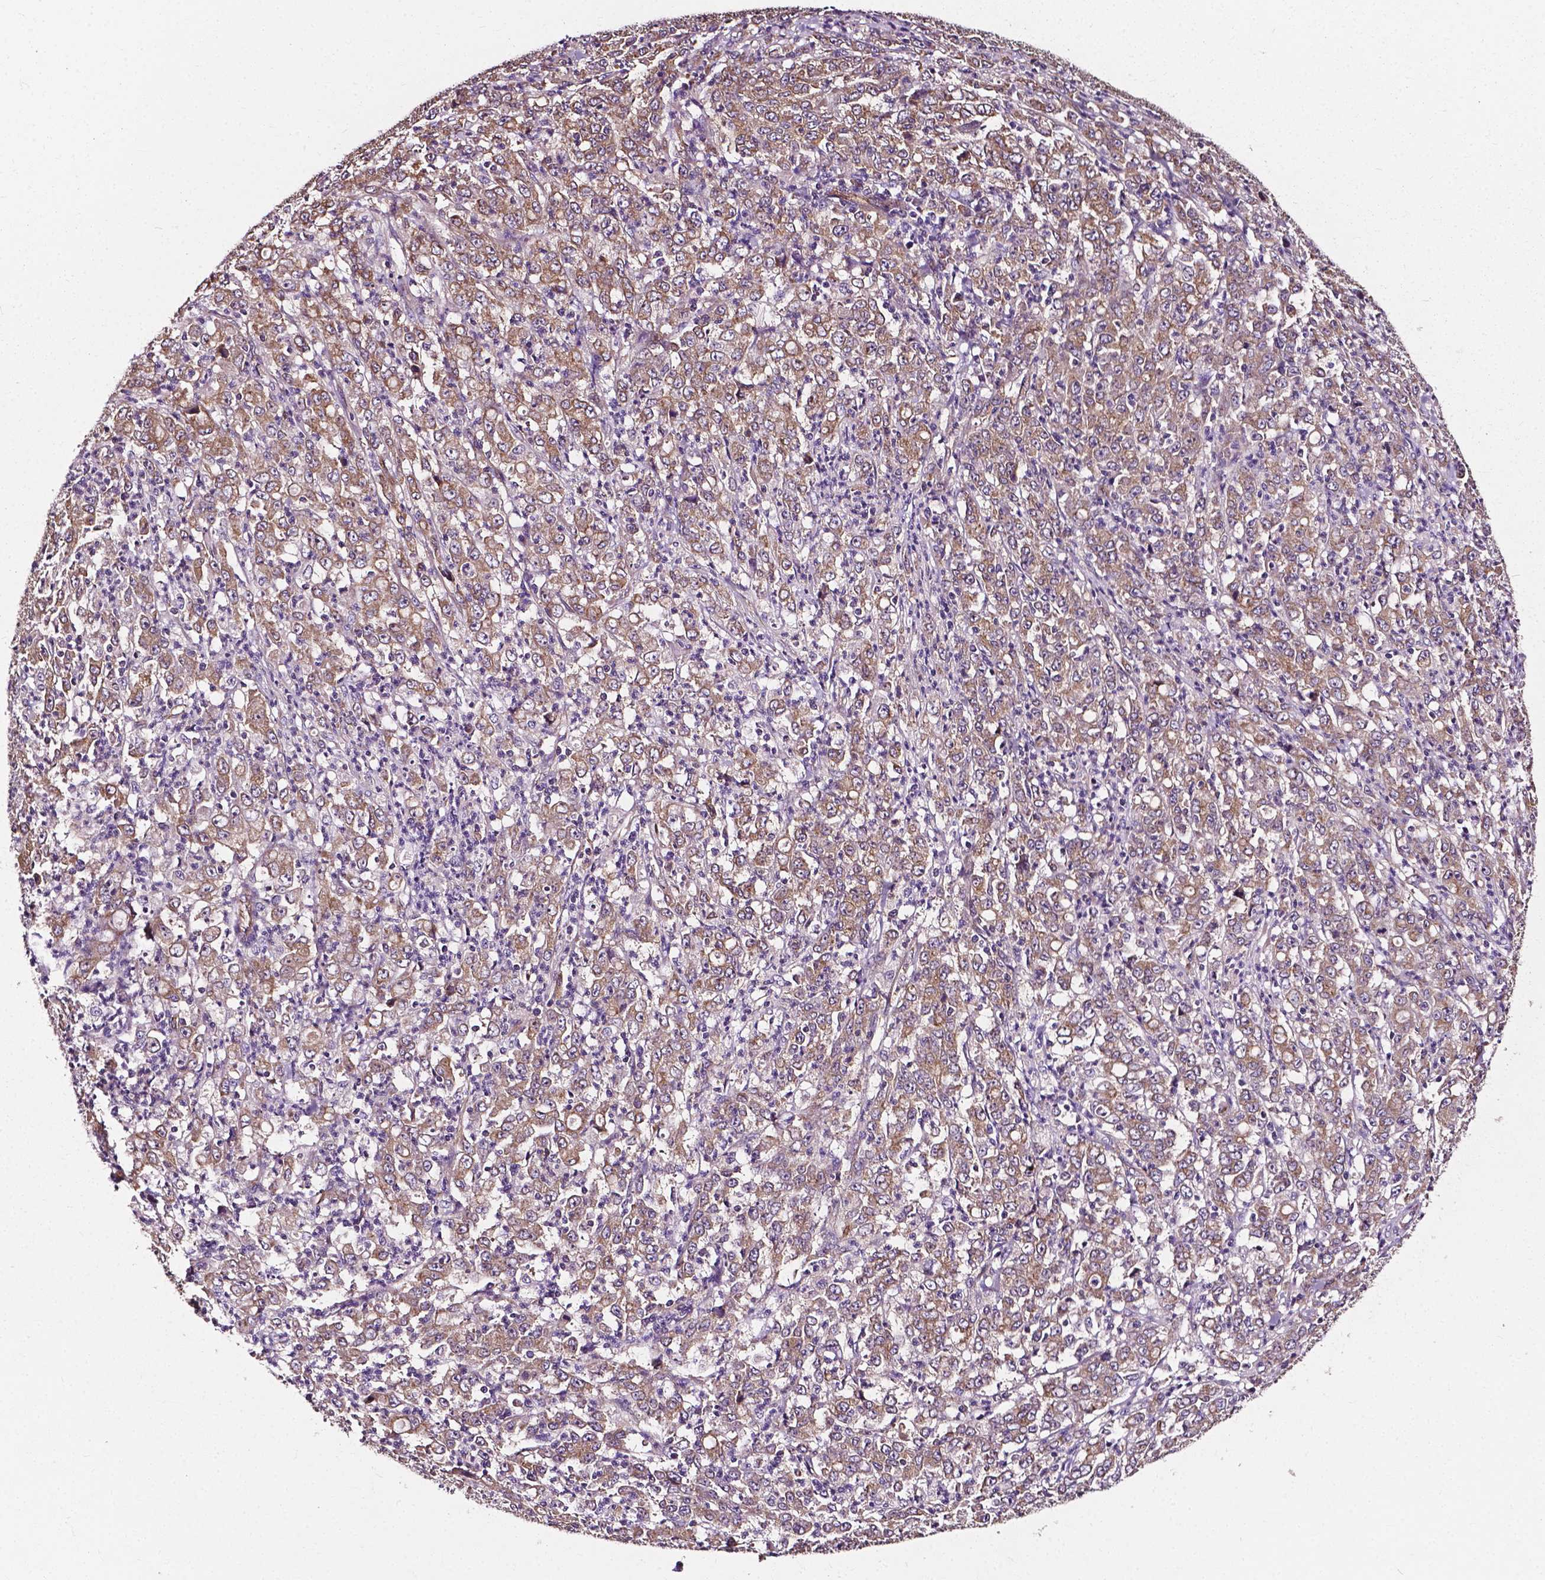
{"staining": {"intensity": "weak", "quantity": ">75%", "location": "cytoplasmic/membranous"}, "tissue": "stomach cancer", "cell_type": "Tumor cells", "image_type": "cancer", "snomed": [{"axis": "morphology", "description": "Adenocarcinoma, NOS"}, {"axis": "topography", "description": "Stomach, lower"}], "caption": "Stomach cancer (adenocarcinoma) stained with a protein marker reveals weak staining in tumor cells.", "gene": "ATG16L1", "patient": {"sex": "female", "age": 71}}